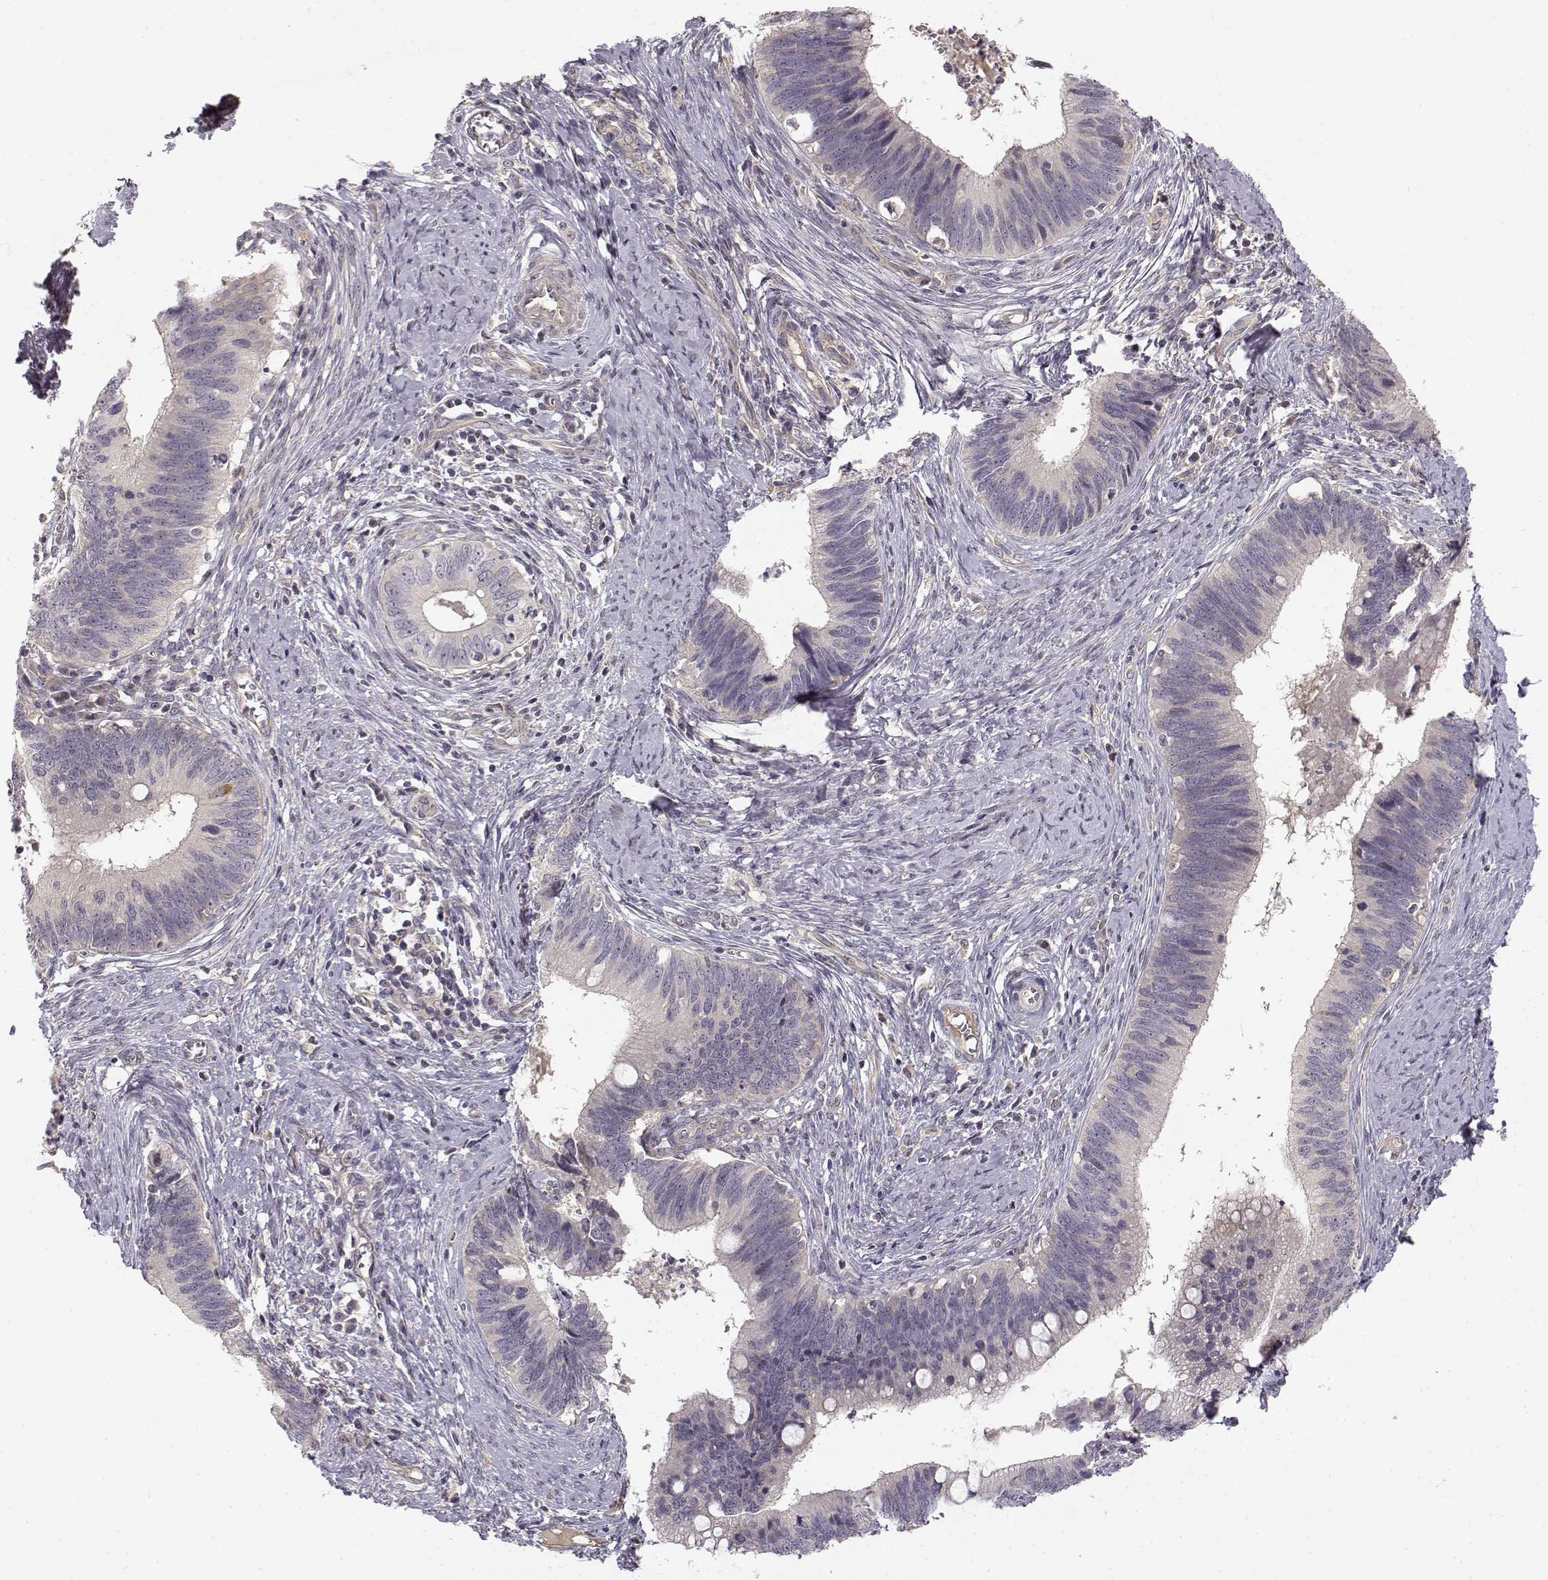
{"staining": {"intensity": "negative", "quantity": "none", "location": "none"}, "tissue": "cervical cancer", "cell_type": "Tumor cells", "image_type": "cancer", "snomed": [{"axis": "morphology", "description": "Adenocarcinoma, NOS"}, {"axis": "topography", "description": "Cervix"}], "caption": "IHC photomicrograph of cervical adenocarcinoma stained for a protein (brown), which displays no staining in tumor cells.", "gene": "MED12L", "patient": {"sex": "female", "age": 42}}